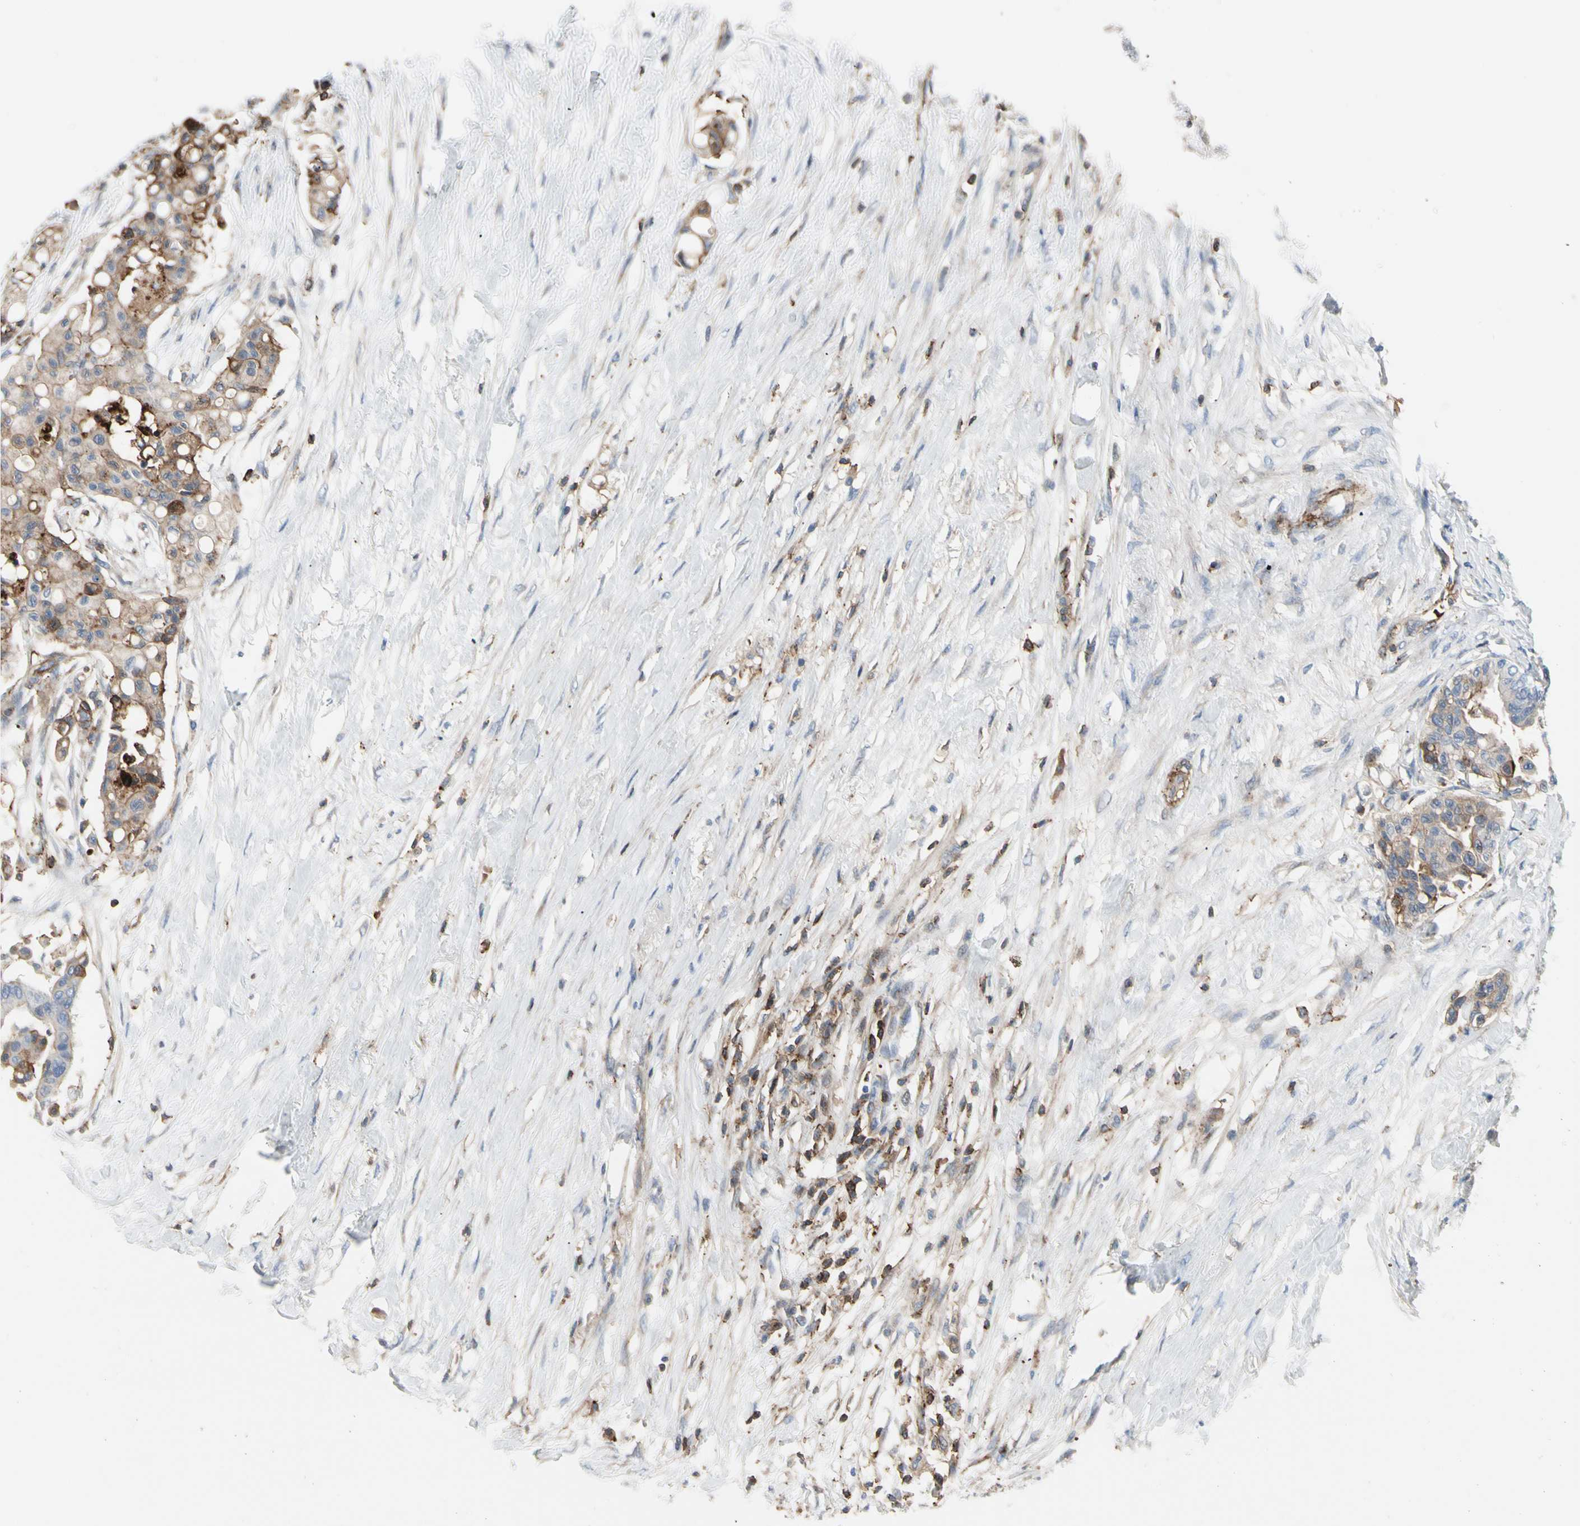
{"staining": {"intensity": "moderate", "quantity": "25%-75%", "location": "cytoplasmic/membranous"}, "tissue": "colorectal cancer", "cell_type": "Tumor cells", "image_type": "cancer", "snomed": [{"axis": "morphology", "description": "Normal tissue, NOS"}, {"axis": "morphology", "description": "Adenocarcinoma, NOS"}, {"axis": "topography", "description": "Colon"}], "caption": "Human colorectal cancer (adenocarcinoma) stained for a protein (brown) reveals moderate cytoplasmic/membranous positive positivity in about 25%-75% of tumor cells.", "gene": "CLEC2B", "patient": {"sex": "male", "age": 82}}